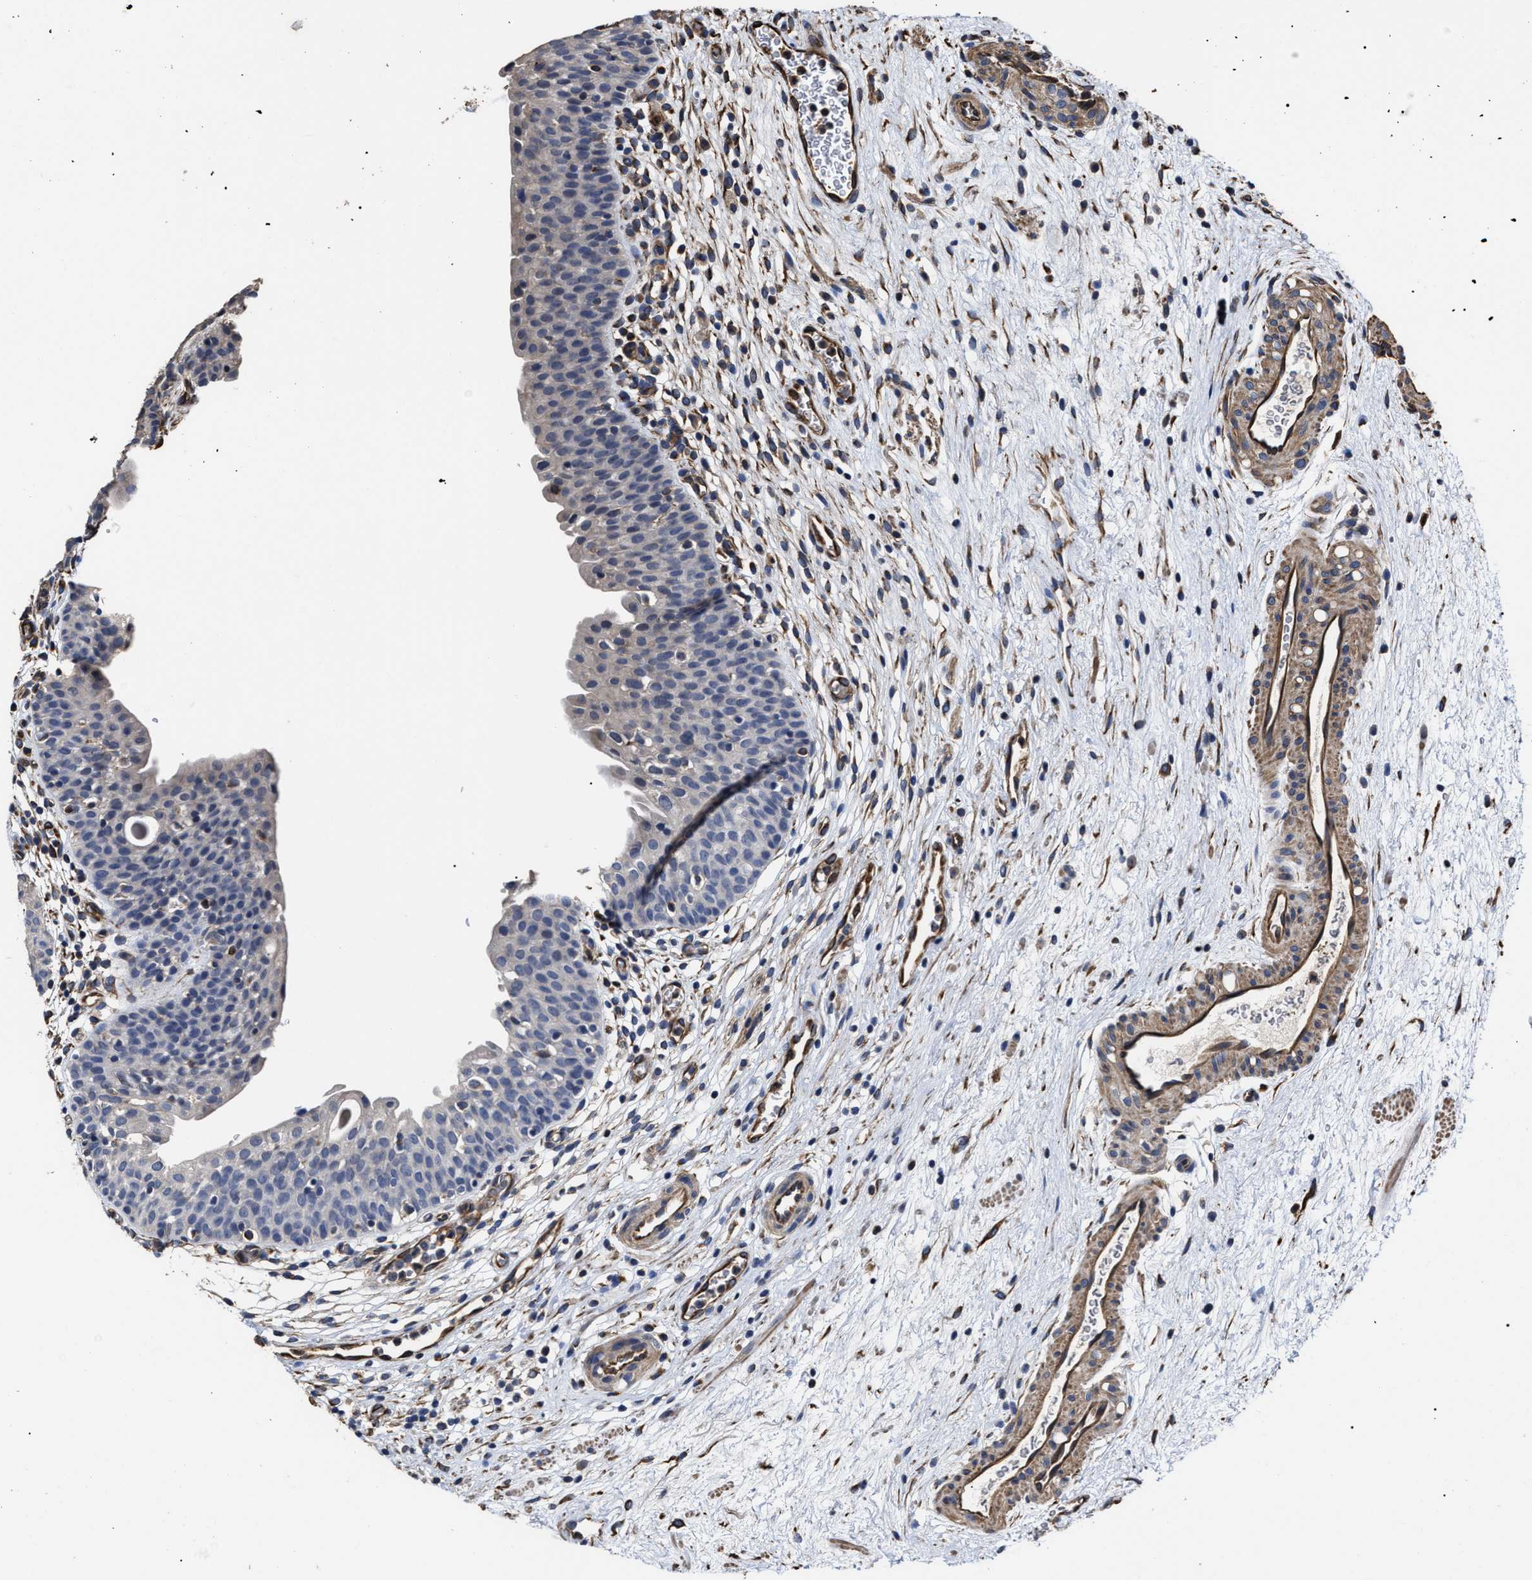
{"staining": {"intensity": "negative", "quantity": "none", "location": "none"}, "tissue": "urinary bladder", "cell_type": "Urothelial cells", "image_type": "normal", "snomed": [{"axis": "morphology", "description": "Normal tissue, NOS"}, {"axis": "topography", "description": "Urinary bladder"}], "caption": "High power microscopy image of an immunohistochemistry histopathology image of normal urinary bladder, revealing no significant staining in urothelial cells.", "gene": "TSPAN33", "patient": {"sex": "male", "age": 37}}